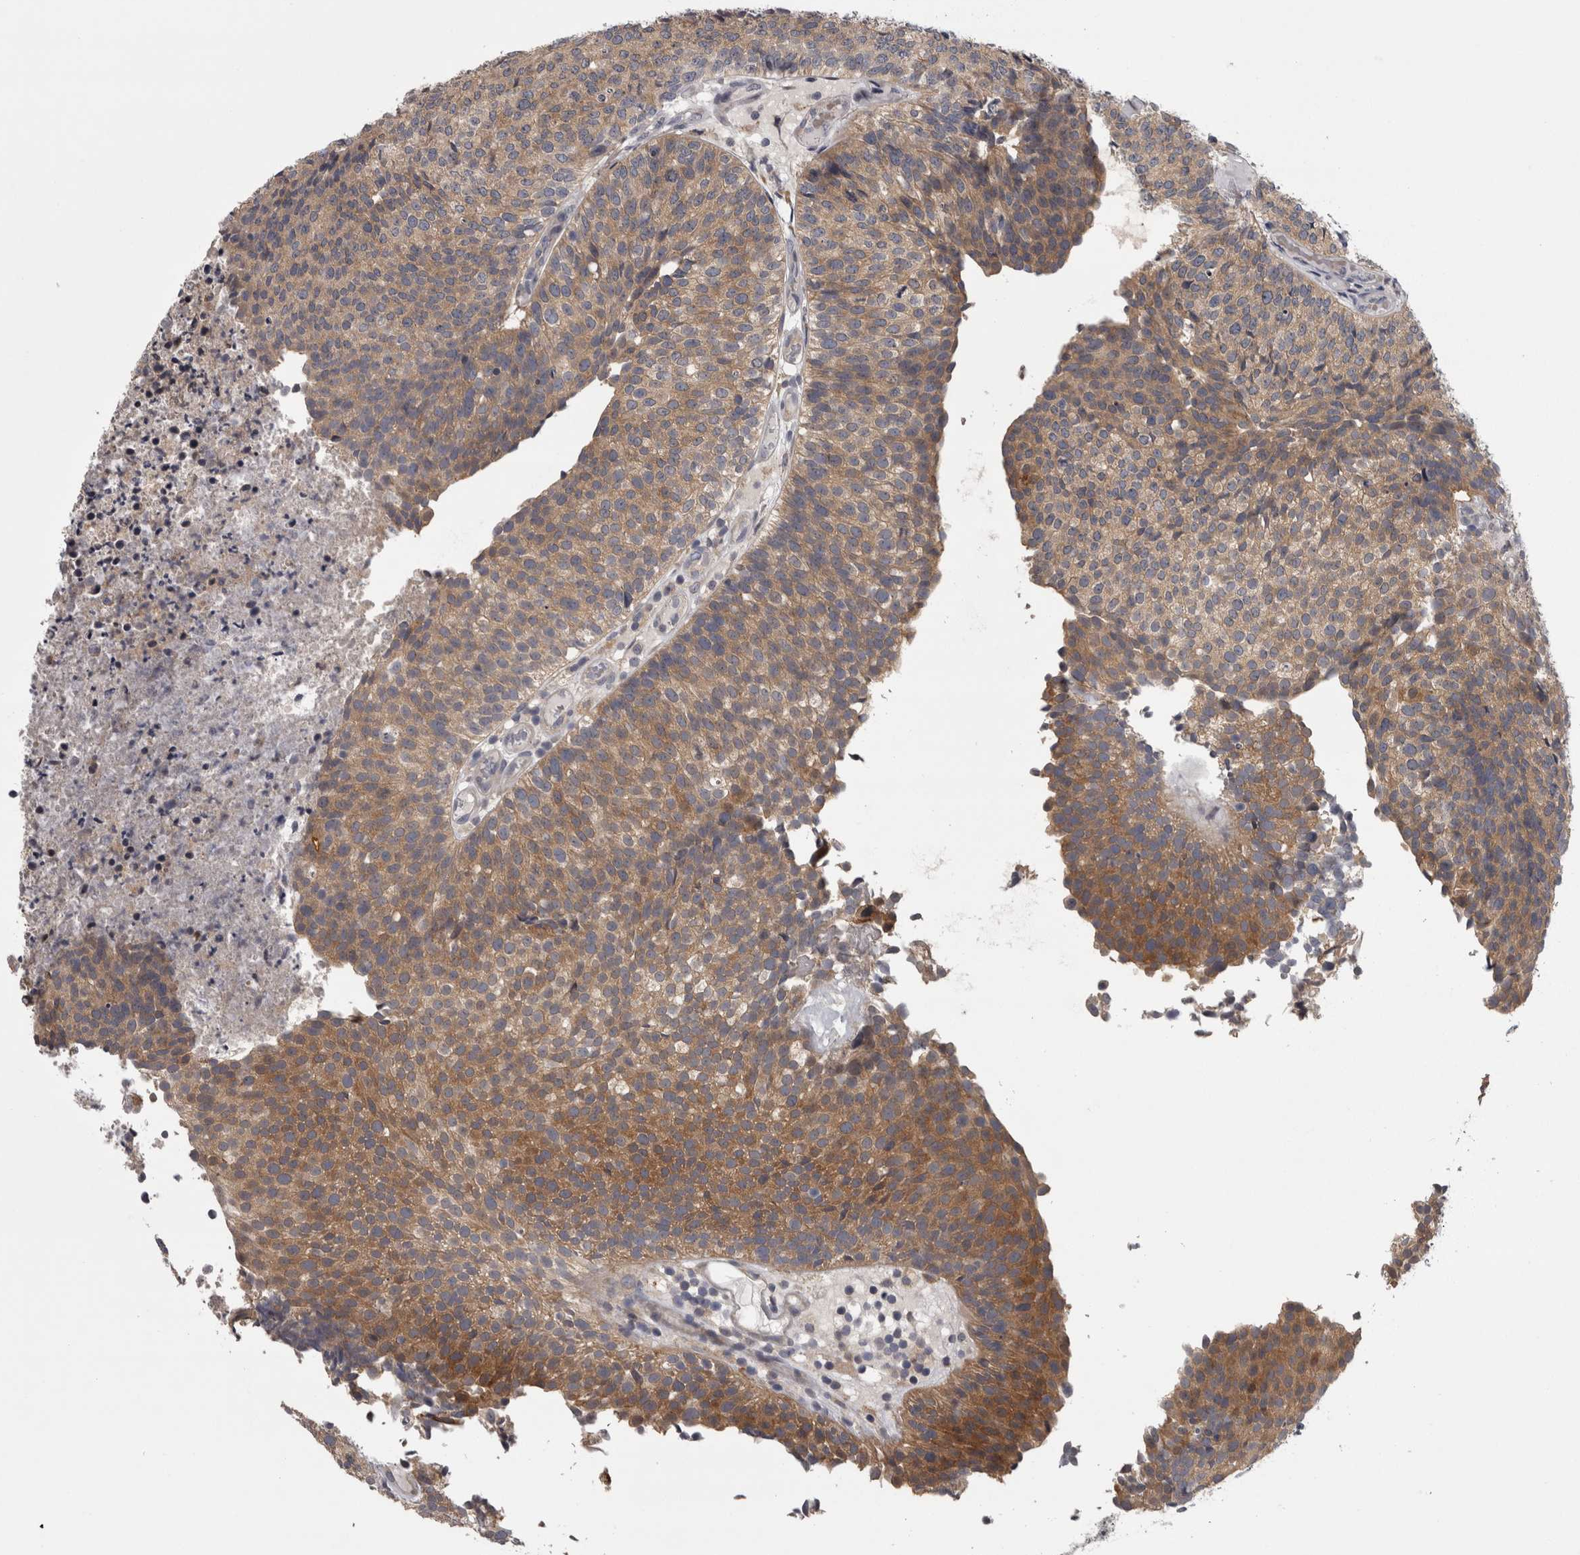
{"staining": {"intensity": "moderate", "quantity": ">75%", "location": "cytoplasmic/membranous"}, "tissue": "urothelial cancer", "cell_type": "Tumor cells", "image_type": "cancer", "snomed": [{"axis": "morphology", "description": "Urothelial carcinoma, Low grade"}, {"axis": "topography", "description": "Urinary bladder"}], "caption": "High-magnification brightfield microscopy of urothelial carcinoma (low-grade) stained with DAB (3,3'-diaminobenzidine) (brown) and counterstained with hematoxylin (blue). tumor cells exhibit moderate cytoplasmic/membranous expression is identified in approximately>75% of cells.", "gene": "PRKCI", "patient": {"sex": "male", "age": 86}}